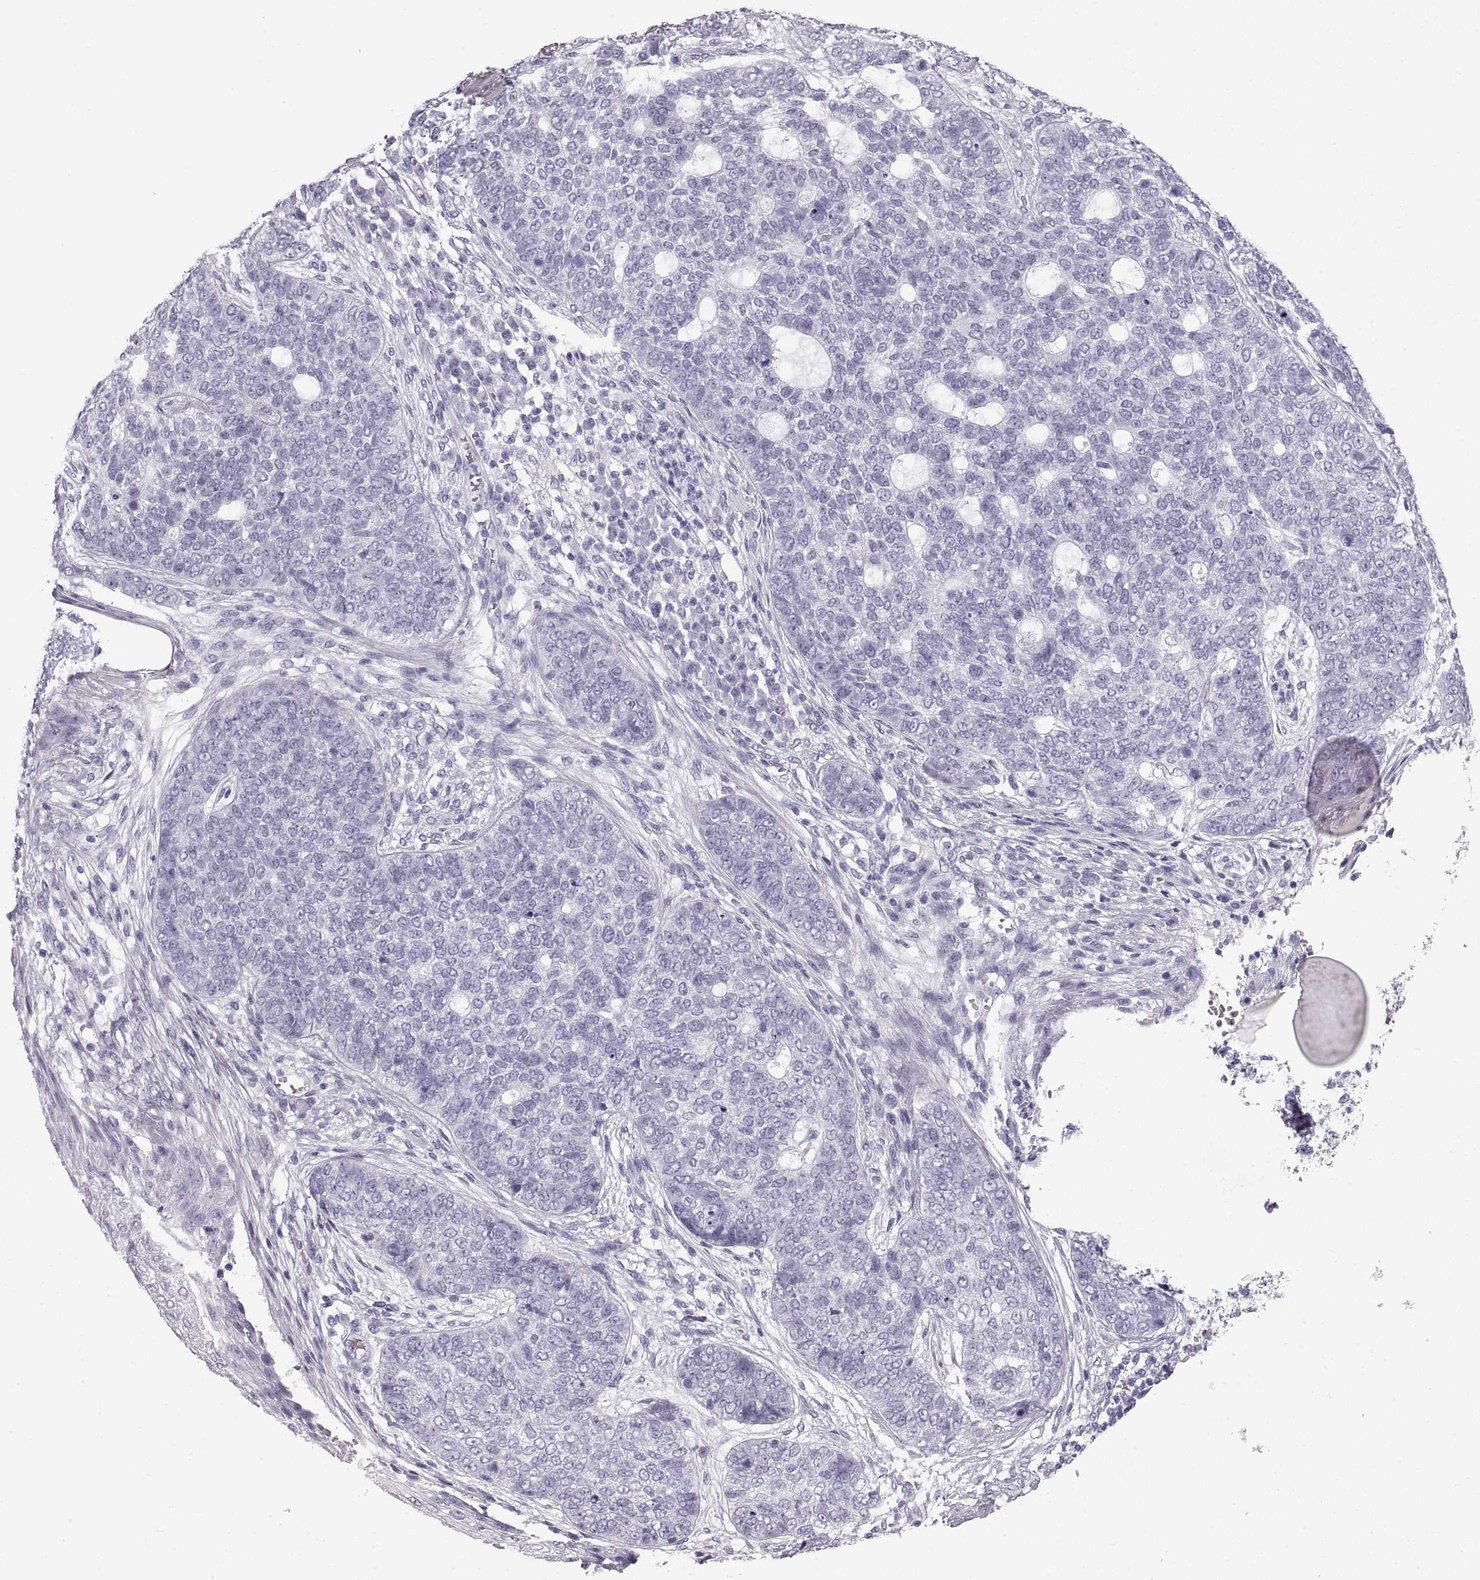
{"staining": {"intensity": "negative", "quantity": "none", "location": "none"}, "tissue": "skin cancer", "cell_type": "Tumor cells", "image_type": "cancer", "snomed": [{"axis": "morphology", "description": "Basal cell carcinoma"}, {"axis": "topography", "description": "Skin"}], "caption": "This is an immunohistochemistry image of human basal cell carcinoma (skin). There is no positivity in tumor cells.", "gene": "CRYAA", "patient": {"sex": "female", "age": 69}}